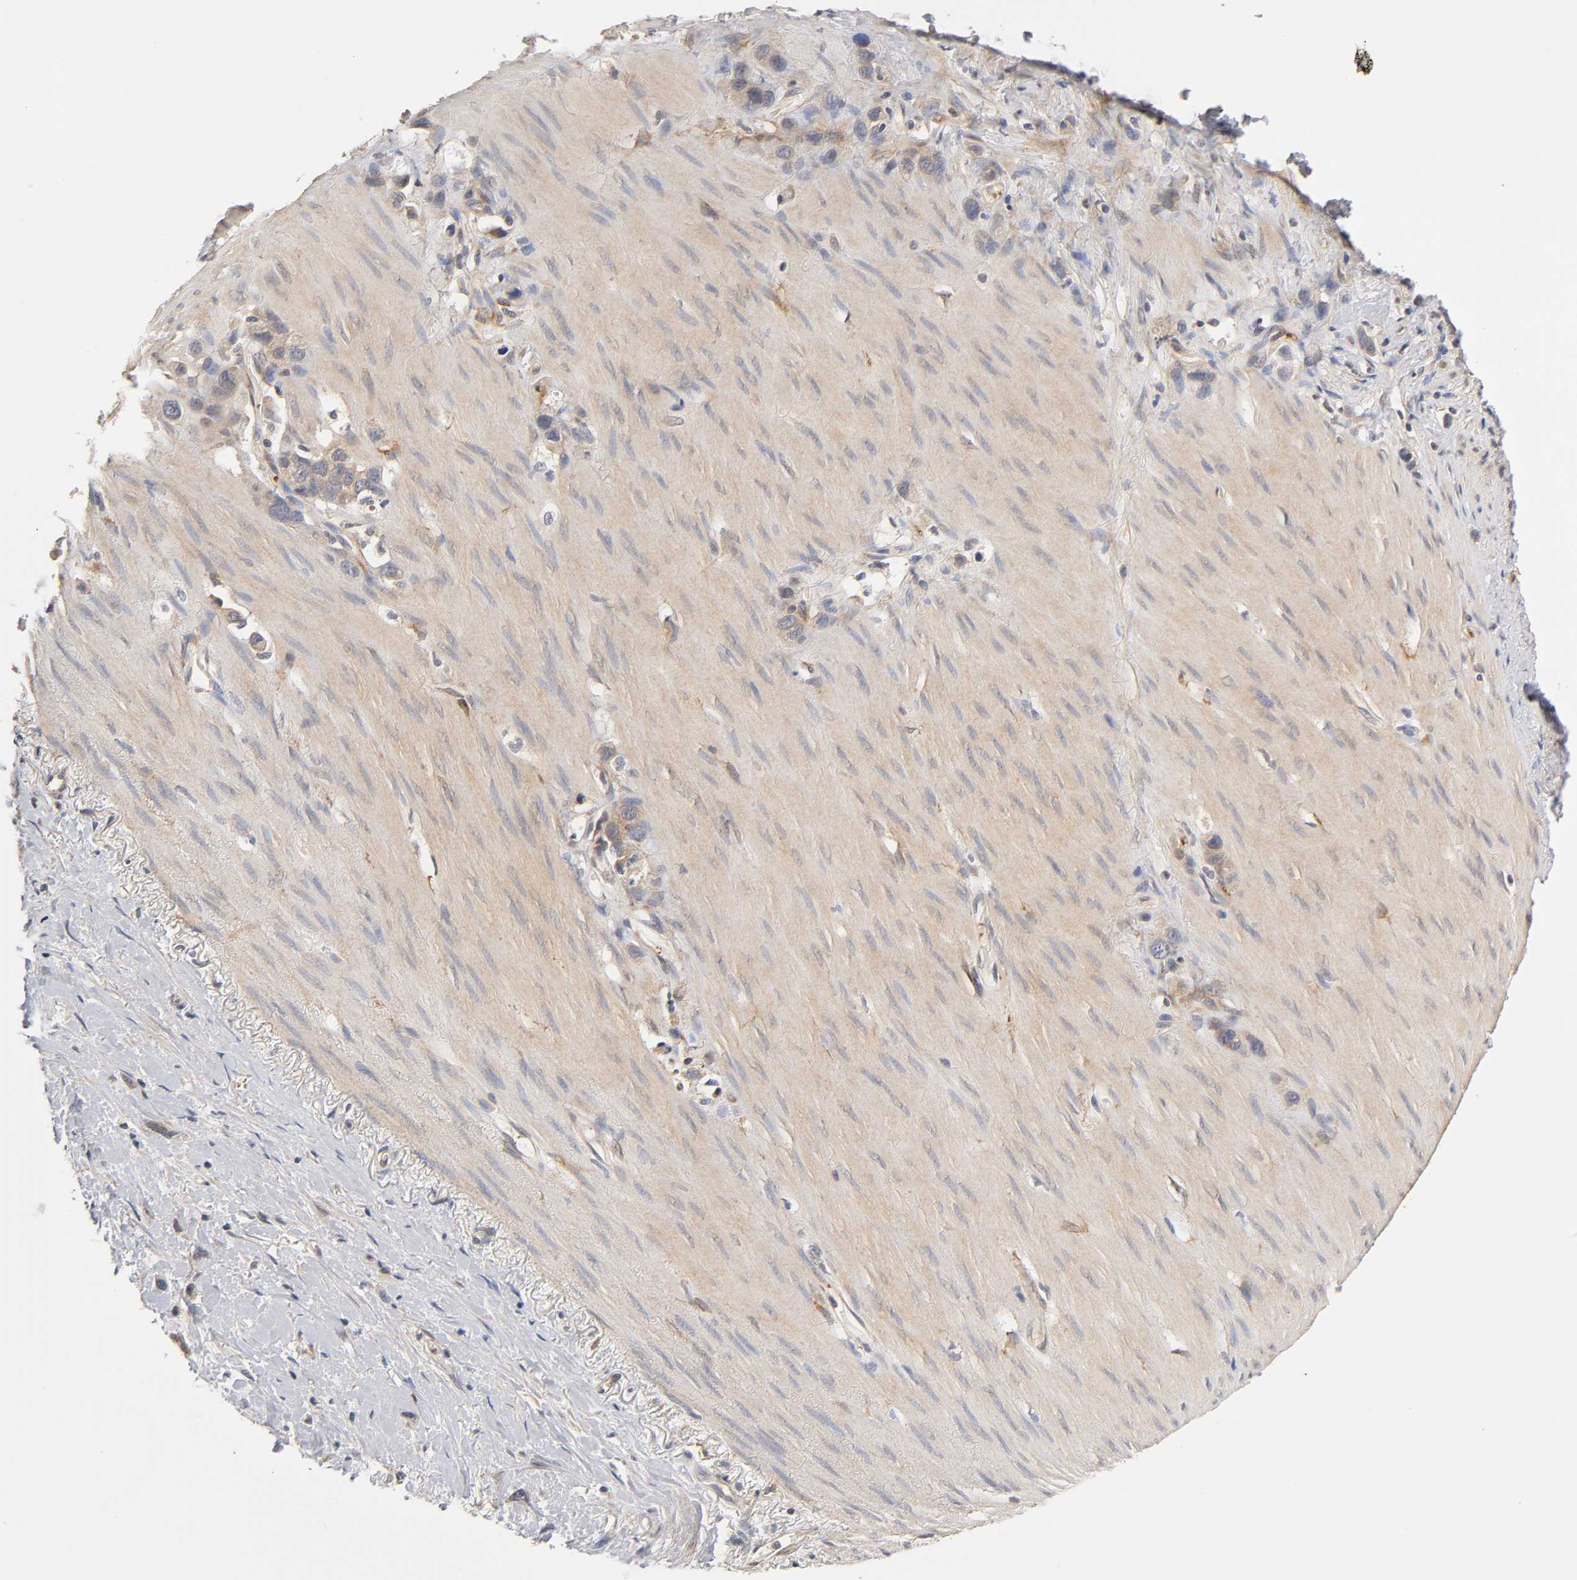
{"staining": {"intensity": "weak", "quantity": ">75%", "location": "cytoplasmic/membranous"}, "tissue": "stomach cancer", "cell_type": "Tumor cells", "image_type": "cancer", "snomed": [{"axis": "morphology", "description": "Normal tissue, NOS"}, {"axis": "morphology", "description": "Adenocarcinoma, NOS"}, {"axis": "morphology", "description": "Adenocarcinoma, High grade"}, {"axis": "topography", "description": "Stomach, upper"}, {"axis": "topography", "description": "Stomach"}], "caption": "High-power microscopy captured an immunohistochemistry image of stomach cancer (adenocarcinoma), revealing weak cytoplasmic/membranous staining in about >75% of tumor cells. (Brightfield microscopy of DAB IHC at high magnification).", "gene": "PDE5A", "patient": {"sex": "female", "age": 65}}